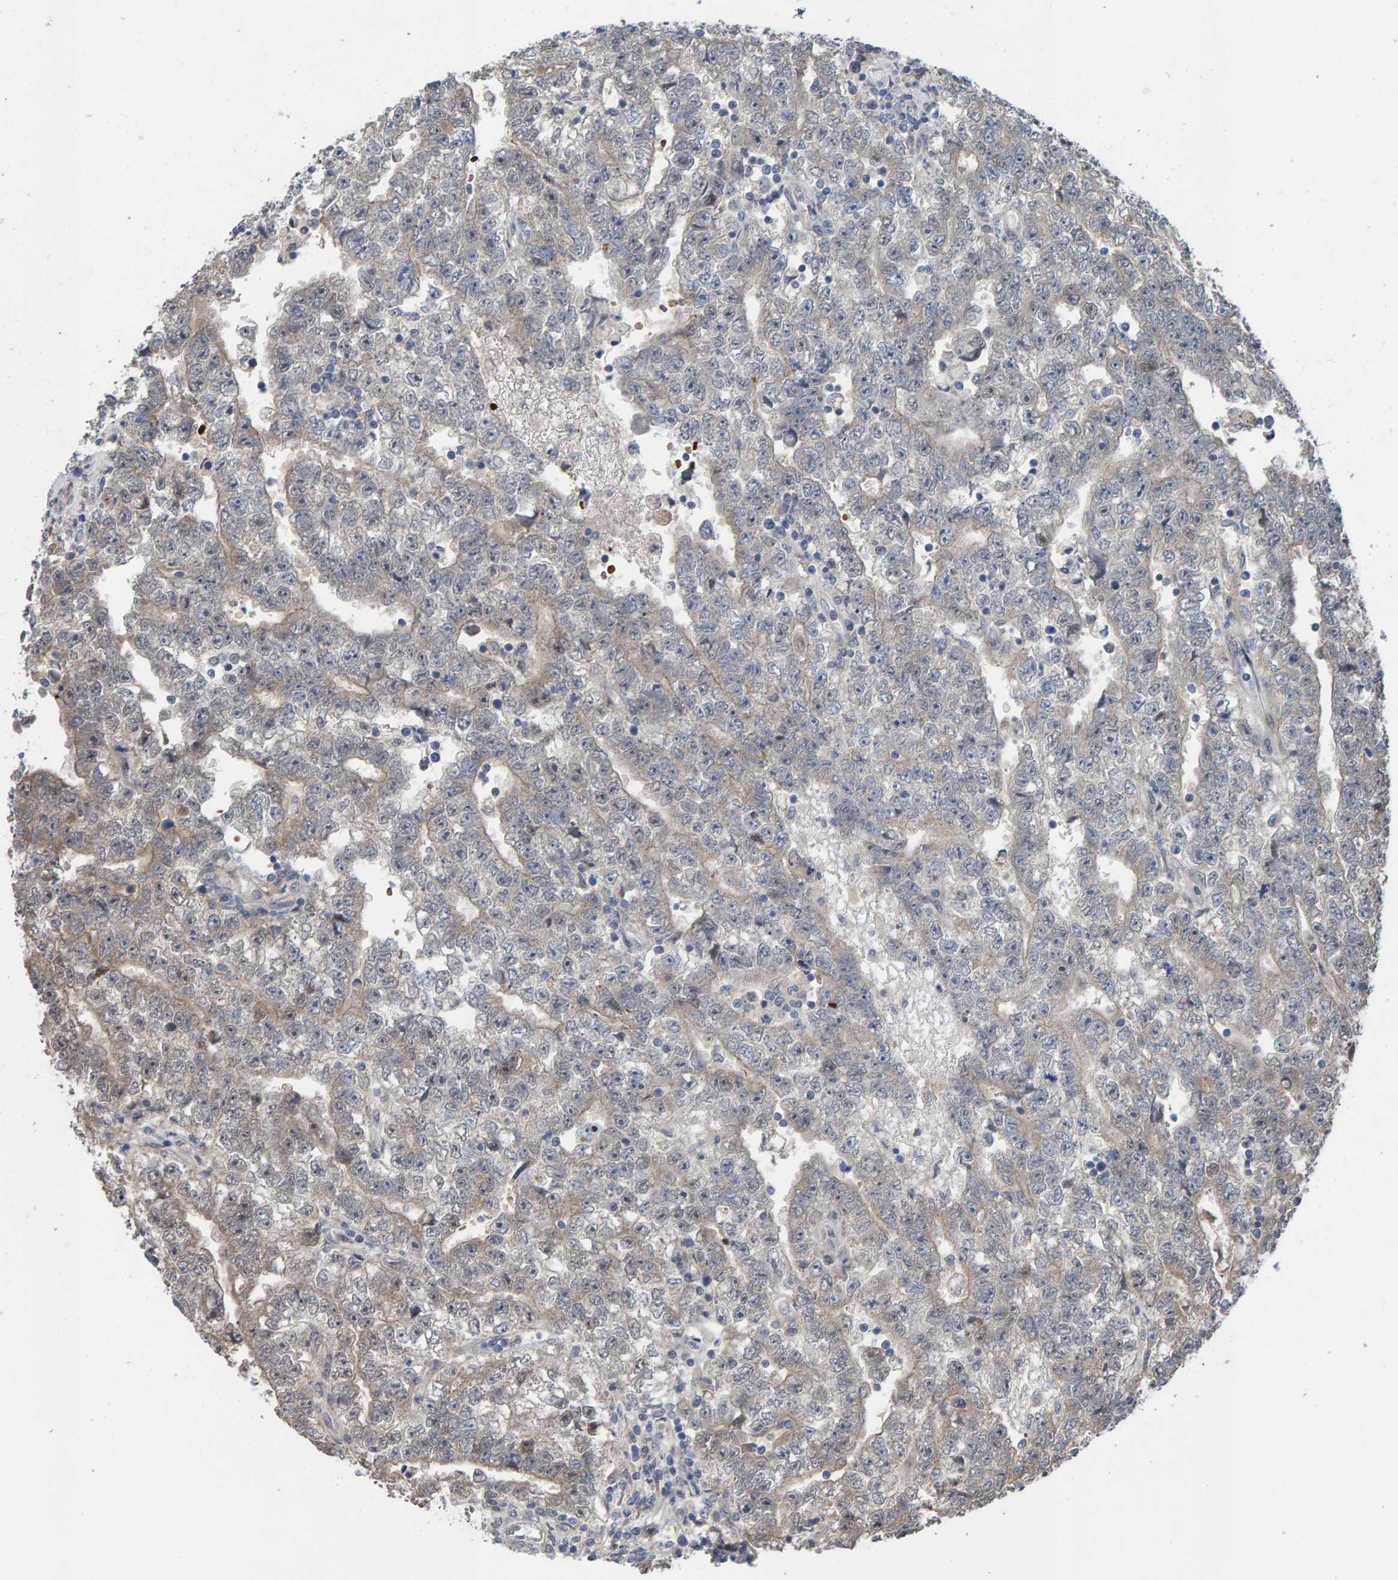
{"staining": {"intensity": "weak", "quantity": "<25%", "location": "cytoplasmic/membranous"}, "tissue": "testis cancer", "cell_type": "Tumor cells", "image_type": "cancer", "snomed": [{"axis": "morphology", "description": "Carcinoma, Embryonal, NOS"}, {"axis": "topography", "description": "Testis"}], "caption": "Immunohistochemistry (IHC) micrograph of human testis cancer (embryonal carcinoma) stained for a protein (brown), which demonstrates no staining in tumor cells. (Stains: DAB (3,3'-diaminobenzidine) immunohistochemistry with hematoxylin counter stain, Microscopy: brightfield microscopy at high magnification).", "gene": "MFSD6L", "patient": {"sex": "male", "age": 25}}